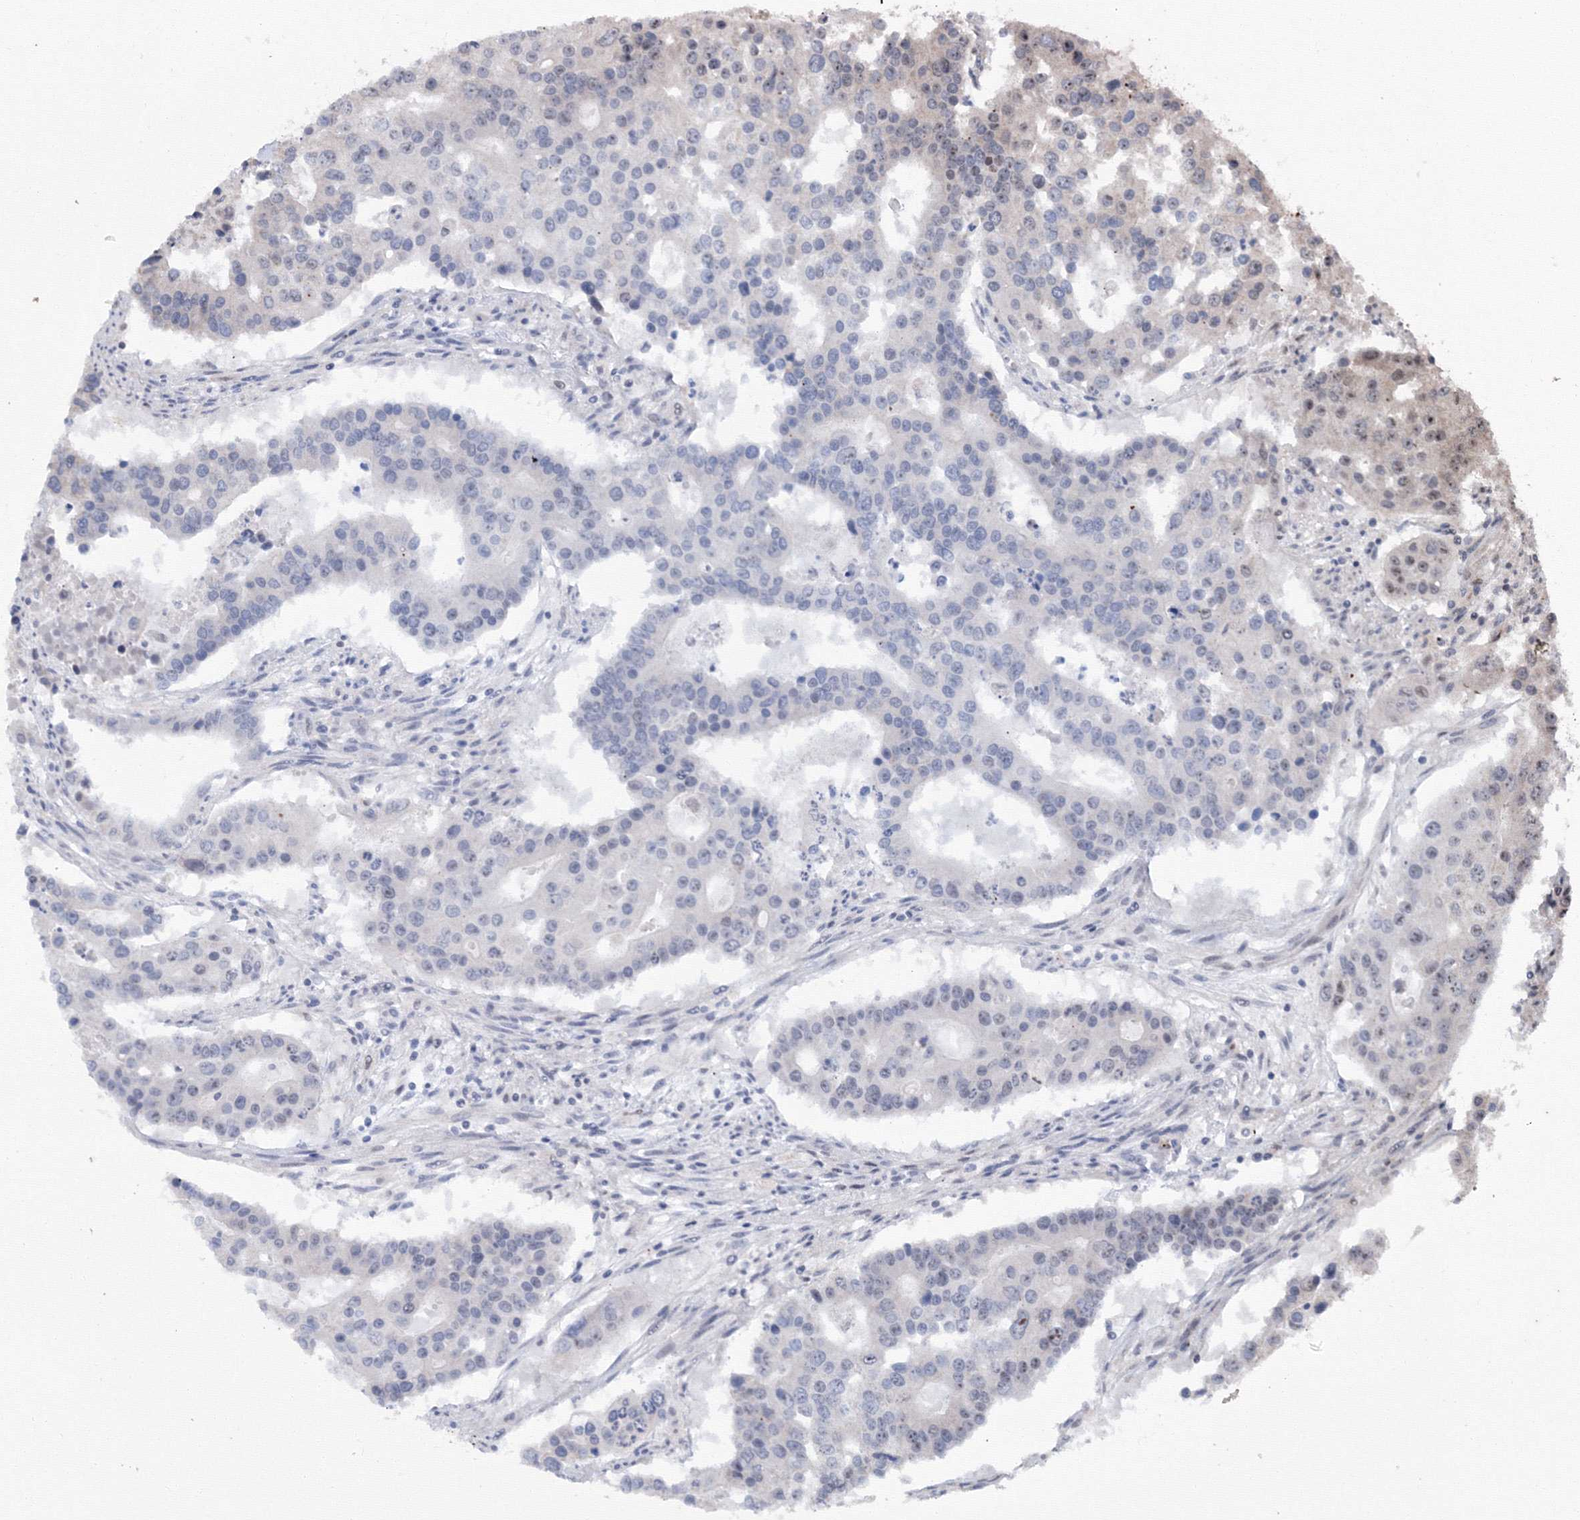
{"staining": {"intensity": "negative", "quantity": "none", "location": "none"}, "tissue": "colorectal cancer", "cell_type": "Tumor cells", "image_type": "cancer", "snomed": [{"axis": "morphology", "description": "Adenocarcinoma, NOS"}, {"axis": "topography", "description": "Colon"}], "caption": "Immunohistochemistry photomicrograph of neoplastic tissue: human adenocarcinoma (colorectal) stained with DAB (3,3'-diaminobenzidine) exhibits no significant protein positivity in tumor cells. Nuclei are stained in blue.", "gene": "MKRN2", "patient": {"sex": "male", "age": 77}}